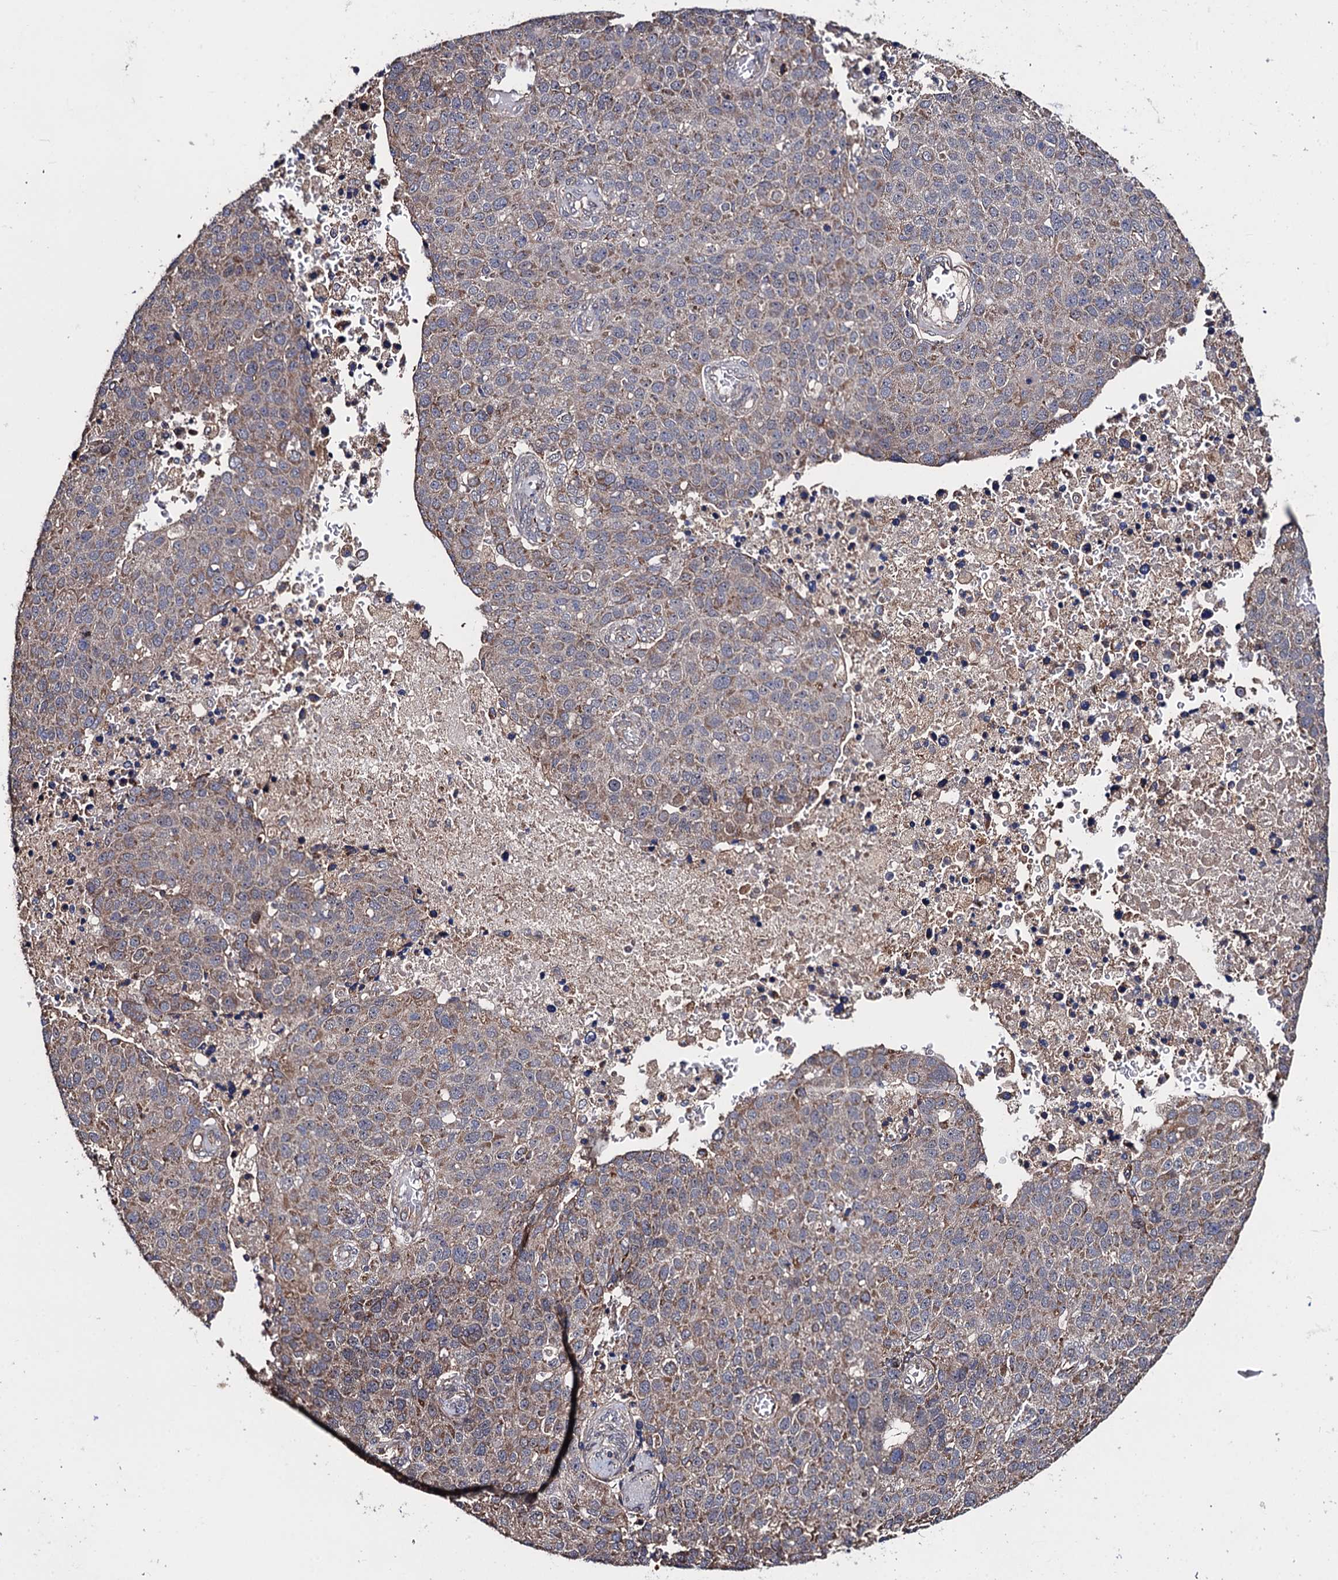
{"staining": {"intensity": "weak", "quantity": ">75%", "location": "cytoplasmic/membranous"}, "tissue": "pancreatic cancer", "cell_type": "Tumor cells", "image_type": "cancer", "snomed": [{"axis": "morphology", "description": "Adenocarcinoma, NOS"}, {"axis": "topography", "description": "Pancreas"}], "caption": "Protein analysis of pancreatic adenocarcinoma tissue shows weak cytoplasmic/membranous expression in approximately >75% of tumor cells.", "gene": "FSIP1", "patient": {"sex": "female", "age": 61}}